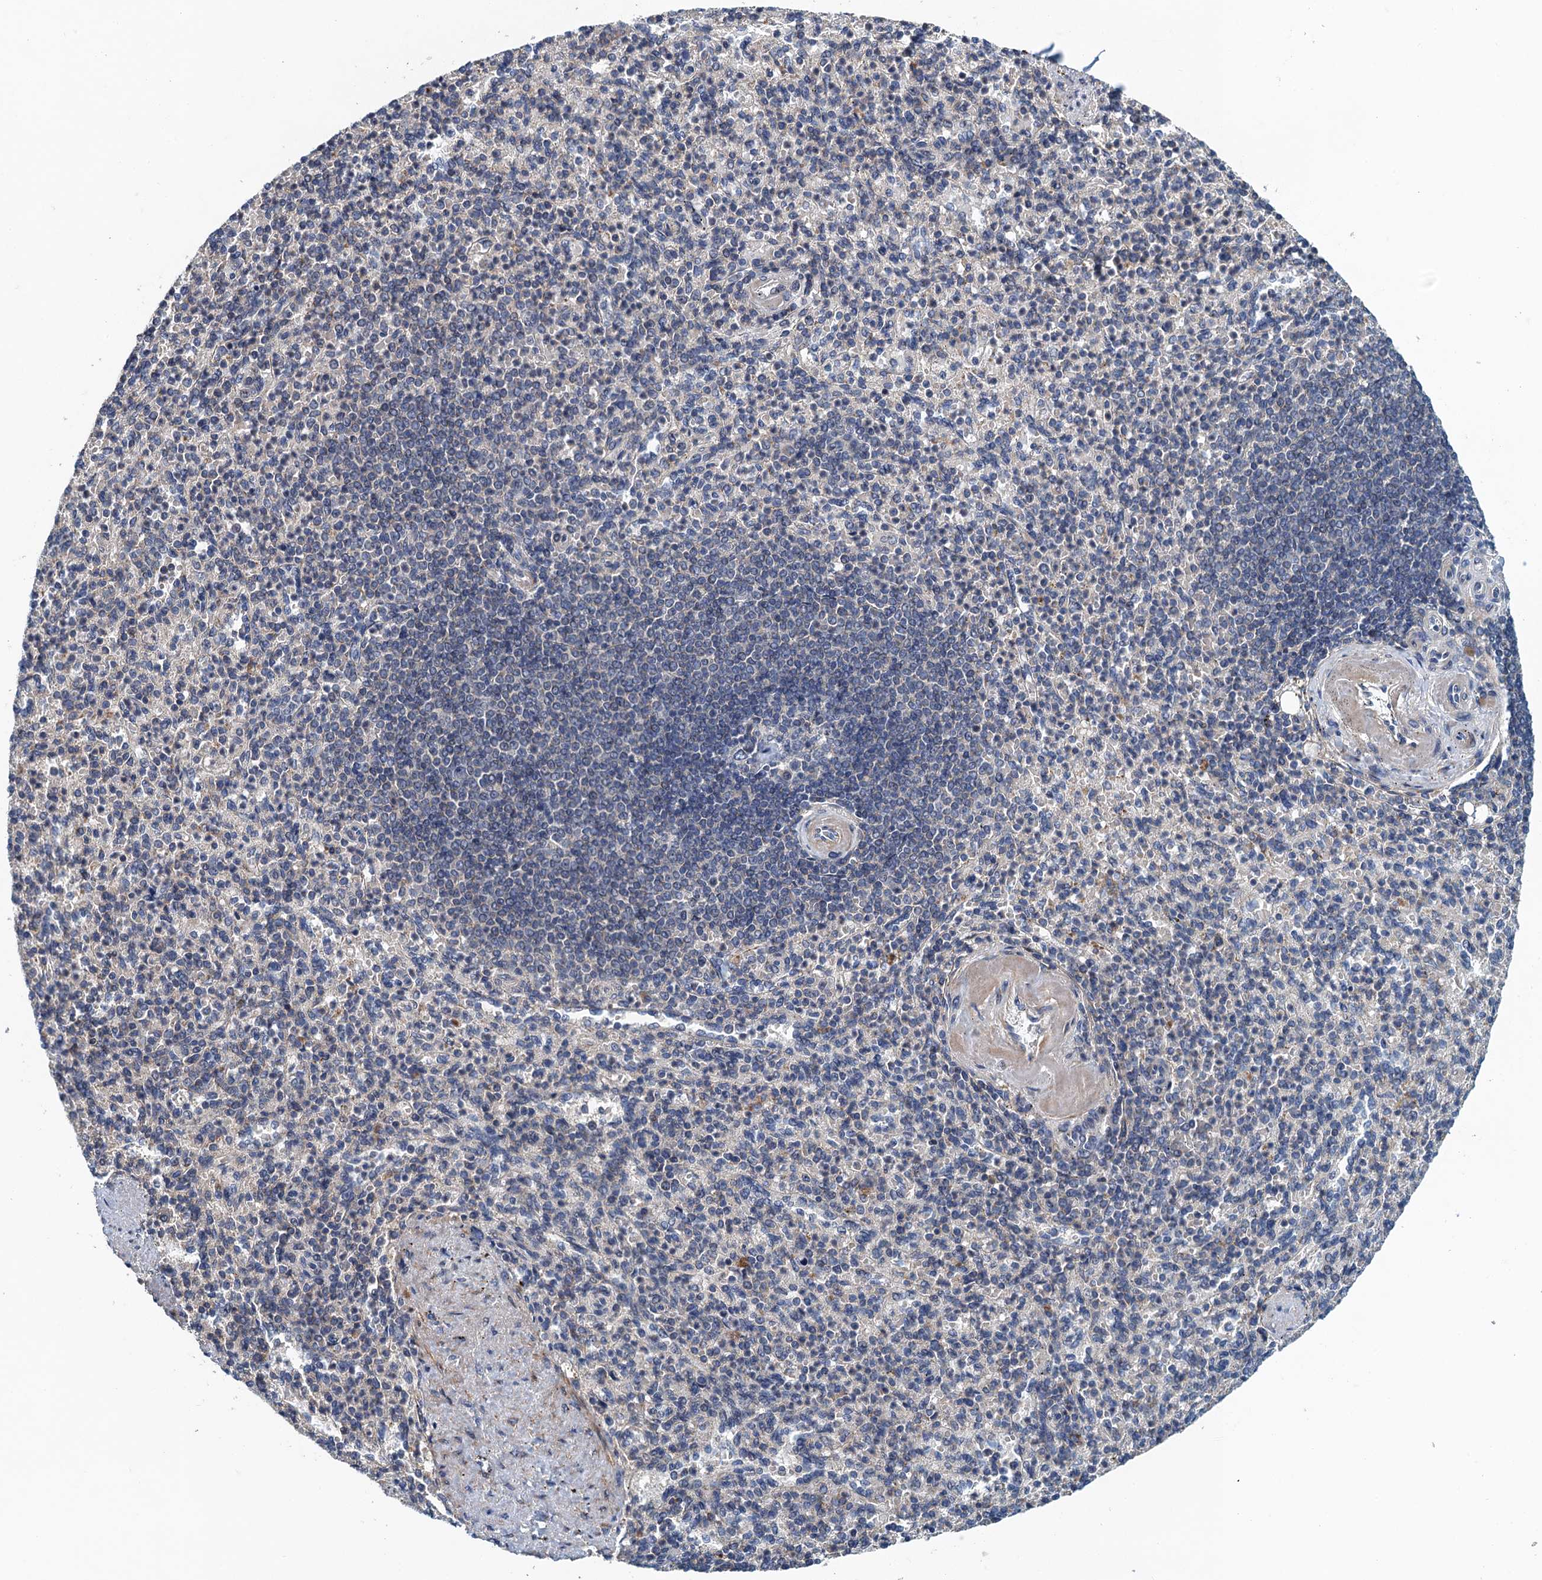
{"staining": {"intensity": "negative", "quantity": "none", "location": "none"}, "tissue": "spleen", "cell_type": "Cells in red pulp", "image_type": "normal", "snomed": [{"axis": "morphology", "description": "Normal tissue, NOS"}, {"axis": "topography", "description": "Spleen"}], "caption": "DAB immunohistochemical staining of benign human spleen demonstrates no significant expression in cells in red pulp.", "gene": "MDM1", "patient": {"sex": "female", "age": 74}}